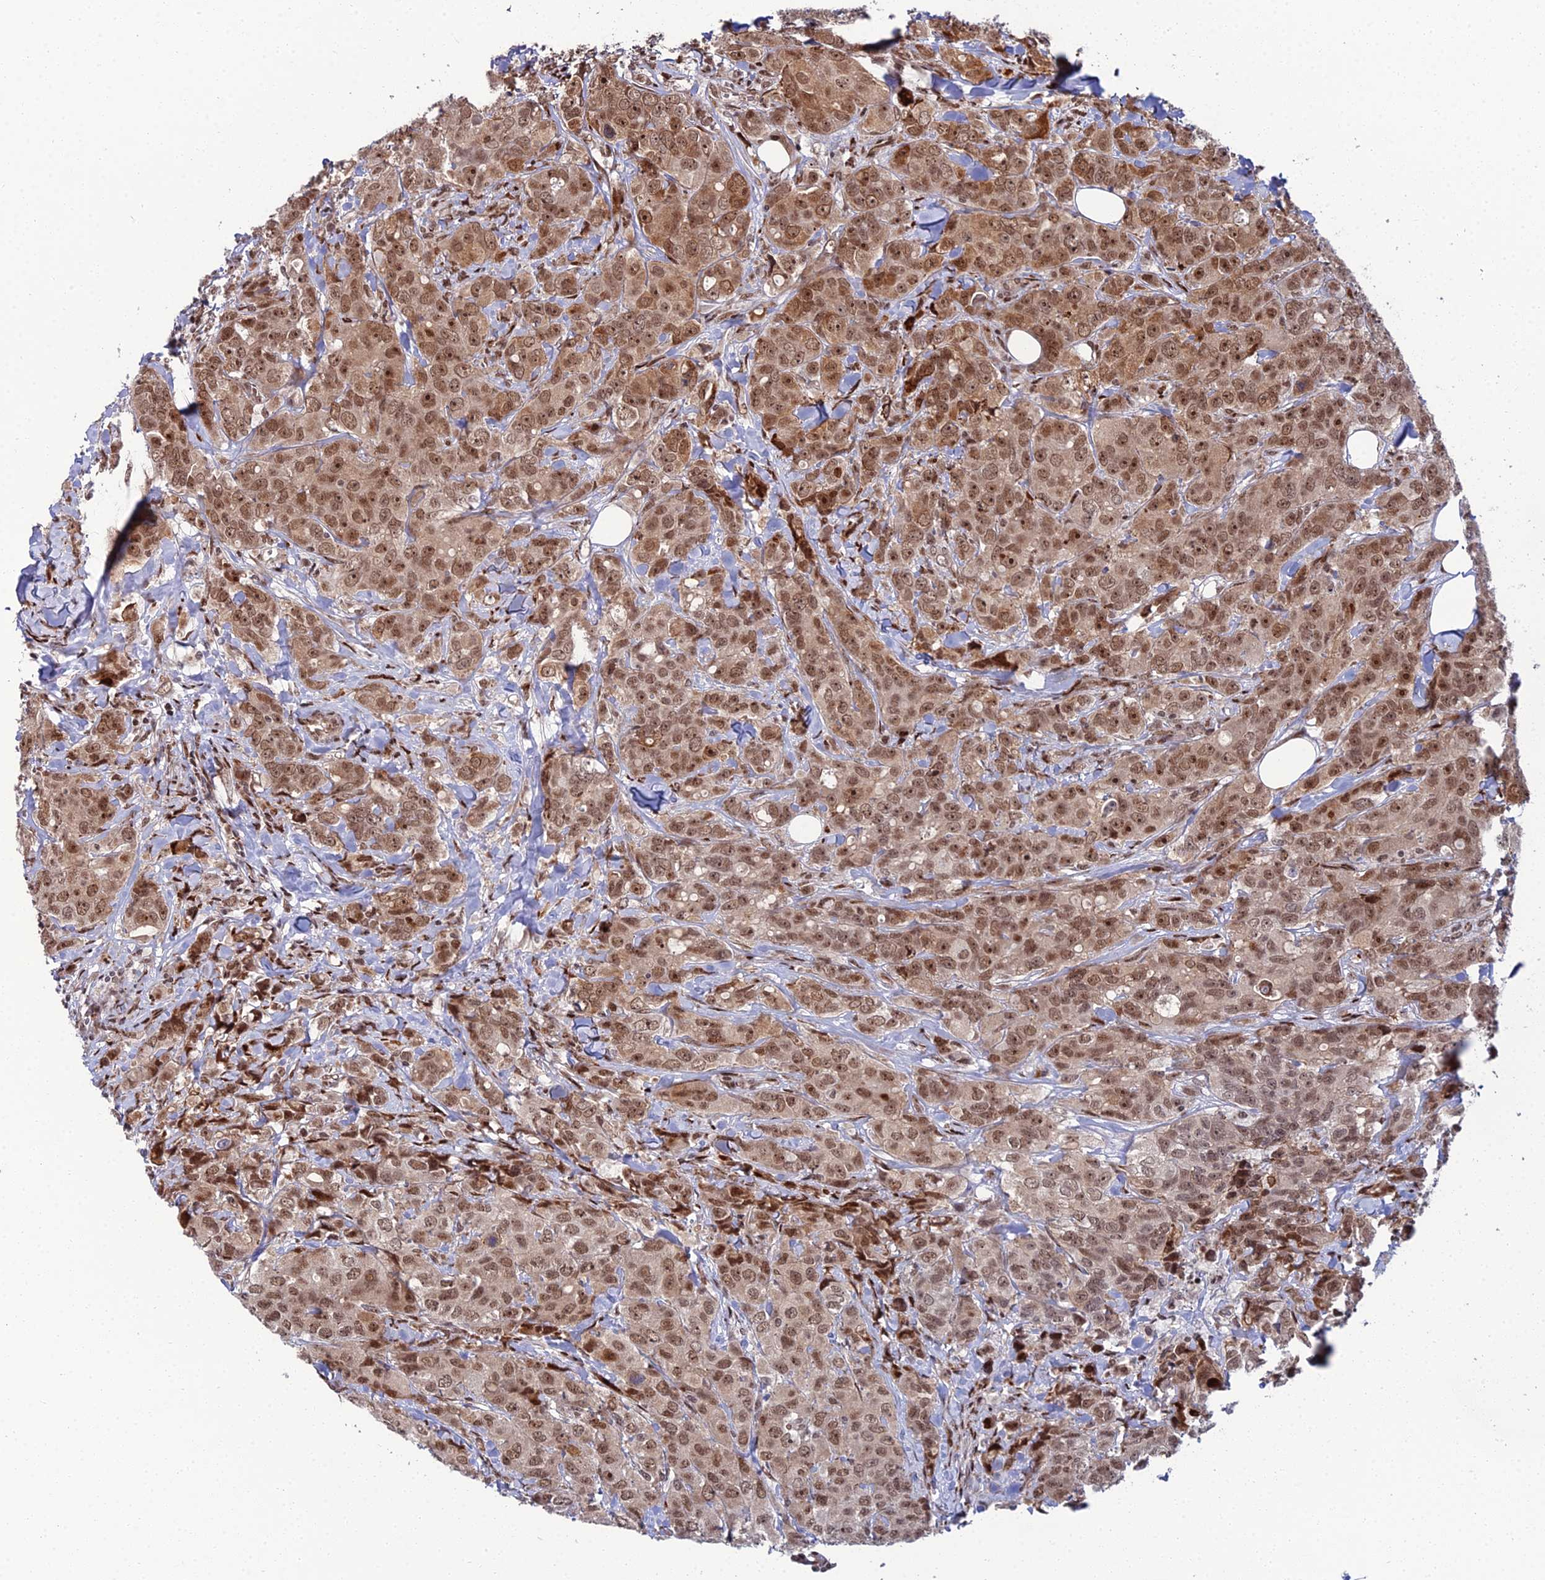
{"staining": {"intensity": "moderate", "quantity": ">75%", "location": "nuclear"}, "tissue": "breast cancer", "cell_type": "Tumor cells", "image_type": "cancer", "snomed": [{"axis": "morphology", "description": "Duct carcinoma"}, {"axis": "topography", "description": "Breast"}], "caption": "Infiltrating ductal carcinoma (breast) was stained to show a protein in brown. There is medium levels of moderate nuclear staining in approximately >75% of tumor cells.", "gene": "ZNF668", "patient": {"sex": "female", "age": 43}}